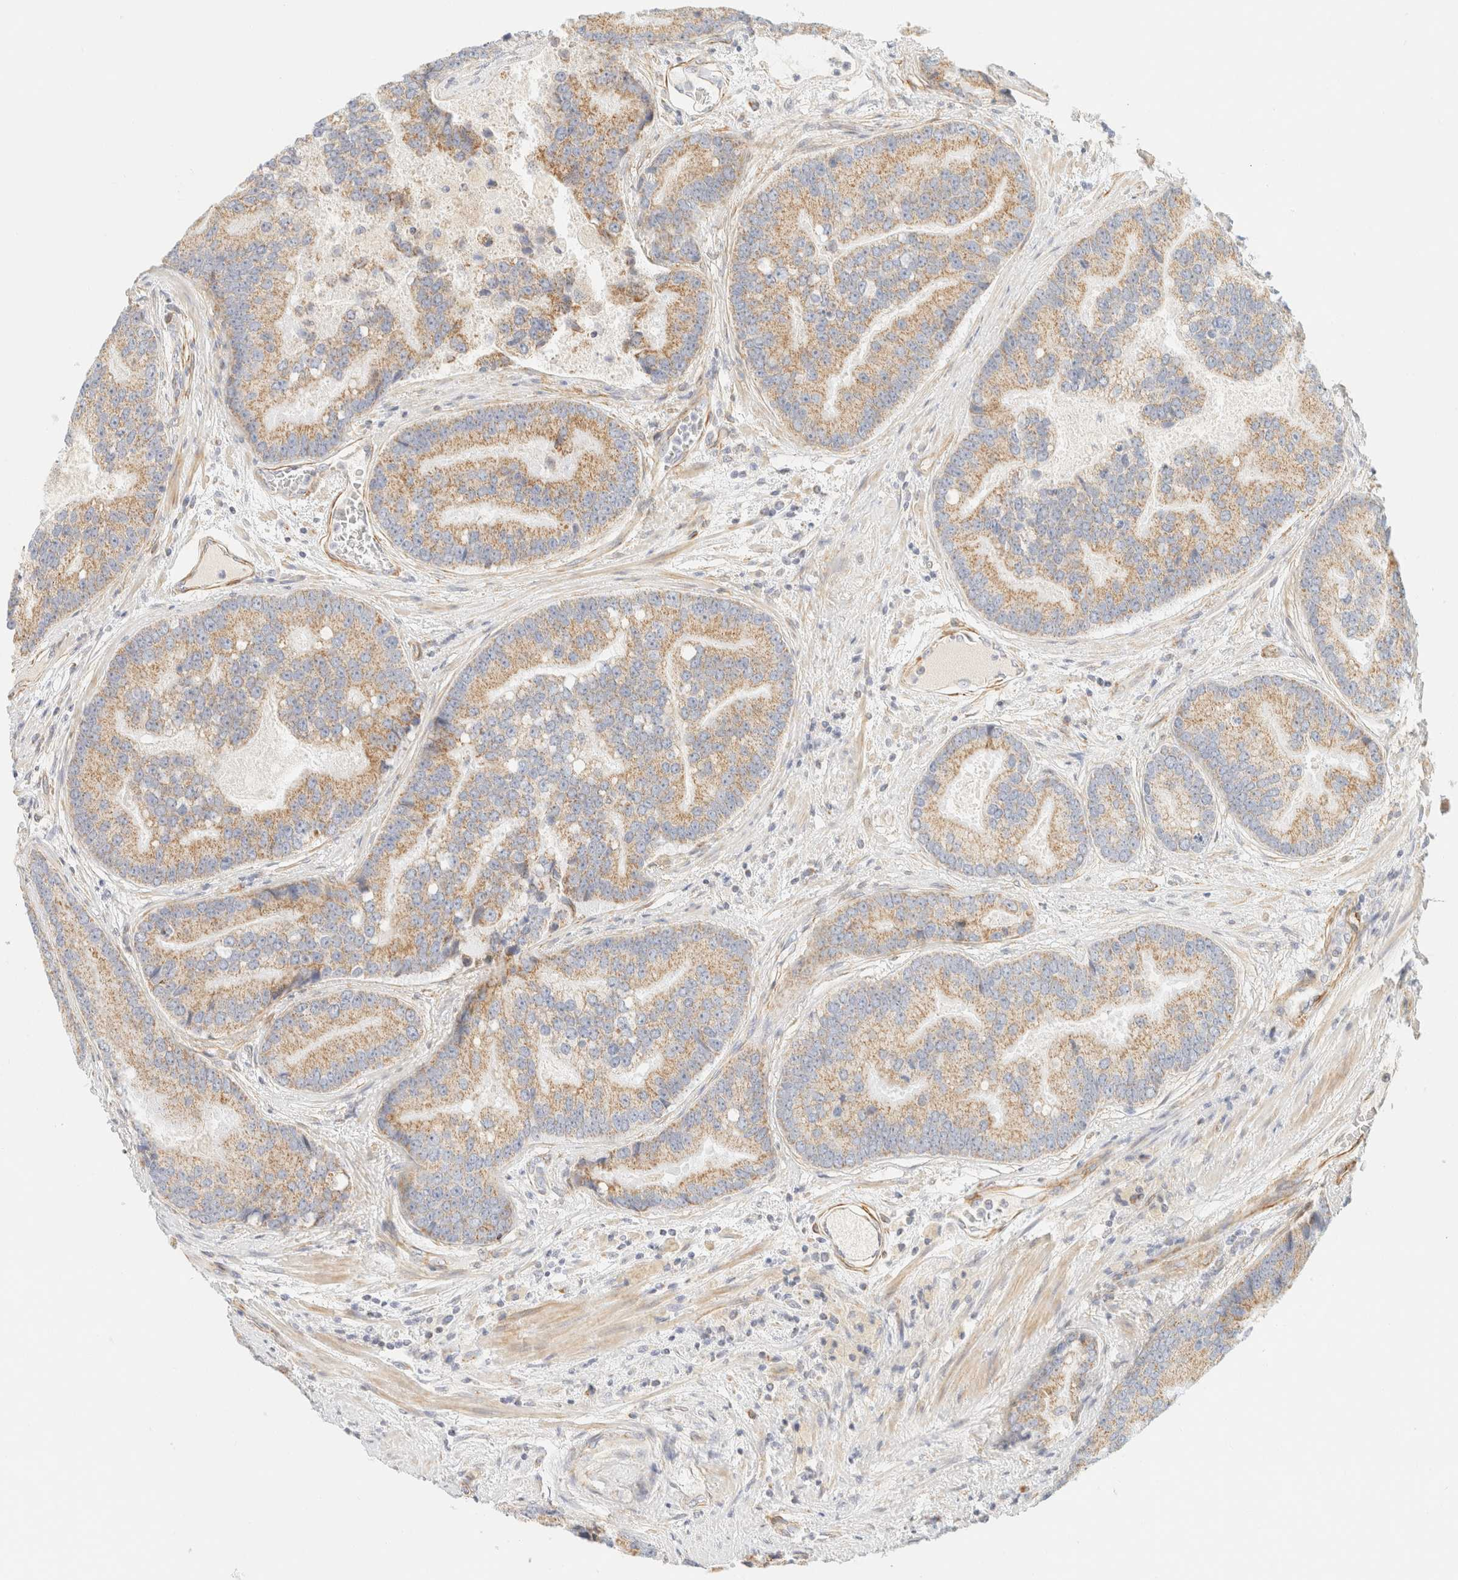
{"staining": {"intensity": "moderate", "quantity": ">75%", "location": "cytoplasmic/membranous"}, "tissue": "prostate cancer", "cell_type": "Tumor cells", "image_type": "cancer", "snomed": [{"axis": "morphology", "description": "Adenocarcinoma, High grade"}, {"axis": "topography", "description": "Prostate"}], "caption": "High-power microscopy captured an immunohistochemistry (IHC) photomicrograph of prostate cancer (high-grade adenocarcinoma), revealing moderate cytoplasmic/membranous staining in approximately >75% of tumor cells.", "gene": "MRM3", "patient": {"sex": "male", "age": 70}}